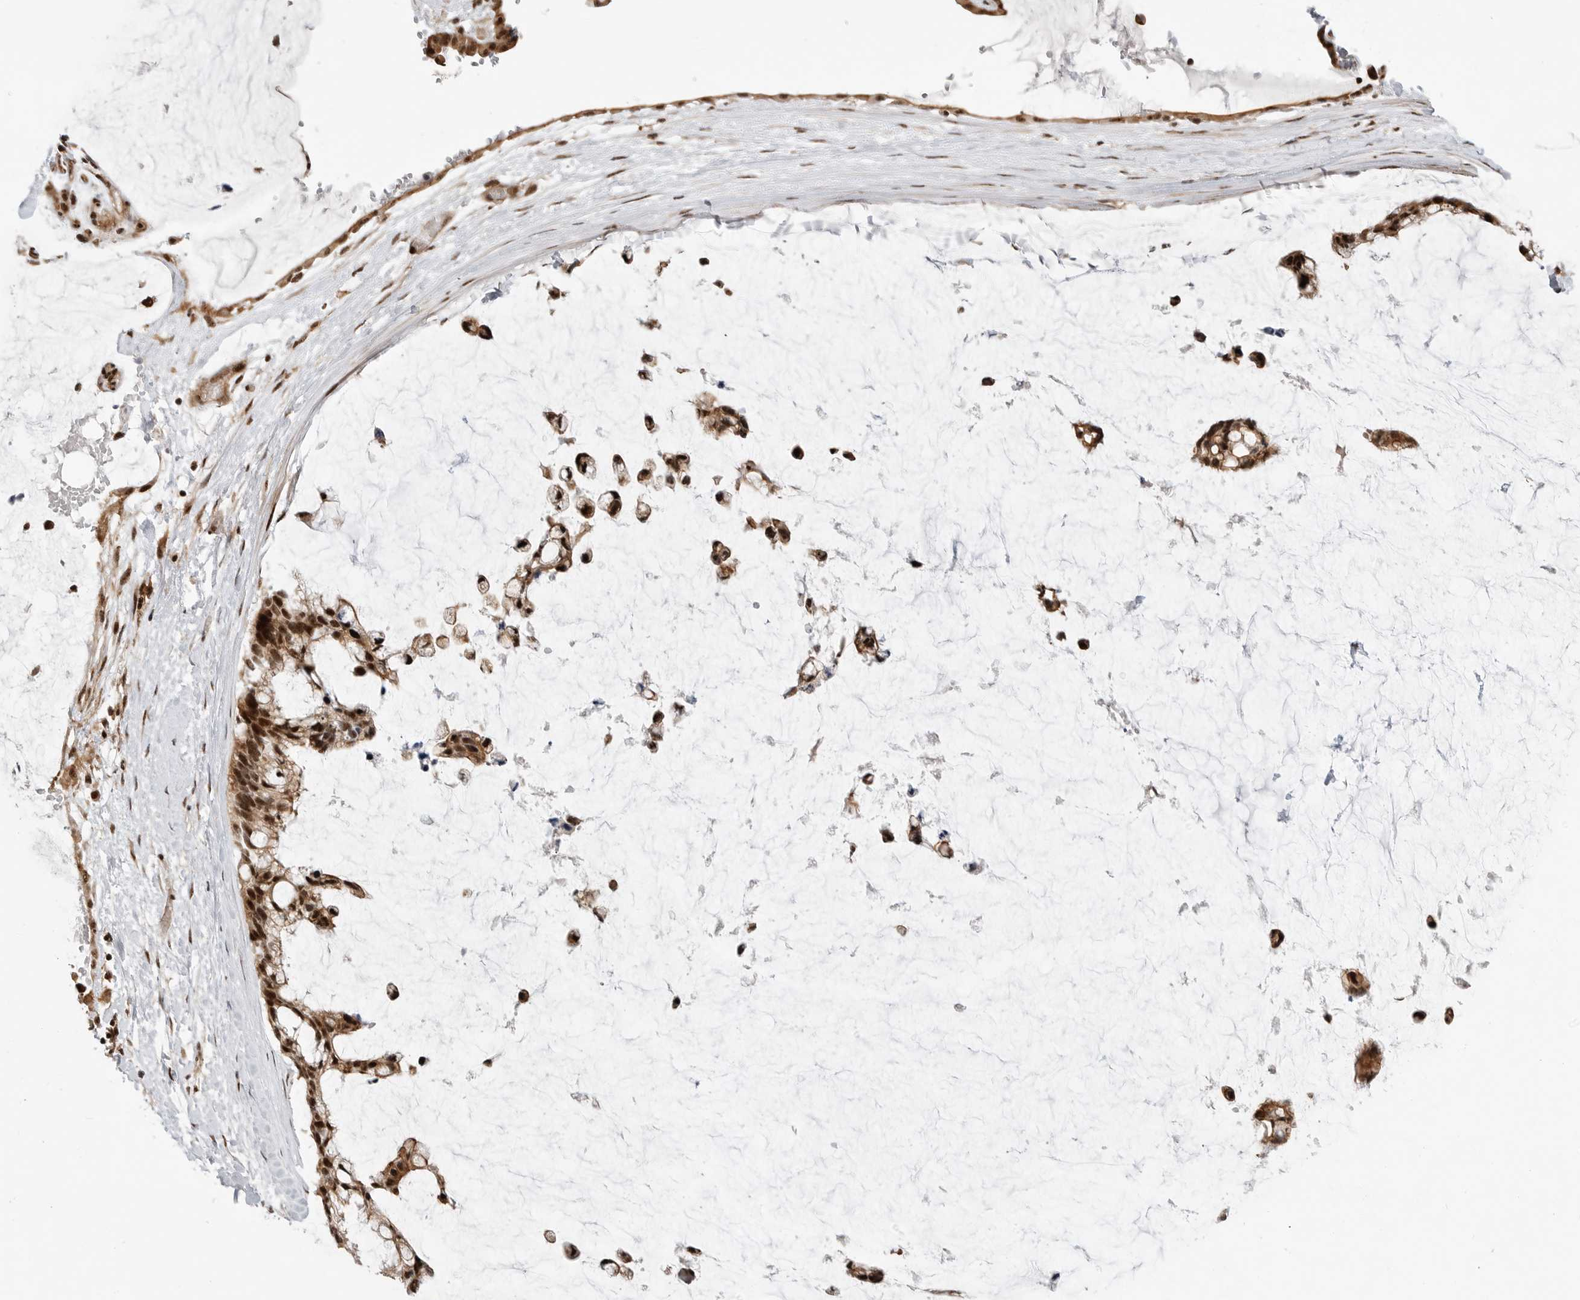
{"staining": {"intensity": "strong", "quantity": ">75%", "location": "cytoplasmic/membranous,nuclear"}, "tissue": "ovarian cancer", "cell_type": "Tumor cells", "image_type": "cancer", "snomed": [{"axis": "morphology", "description": "Cystadenocarcinoma, mucinous, NOS"}, {"axis": "topography", "description": "Ovary"}], "caption": "A histopathology image of human ovarian mucinous cystadenocarcinoma stained for a protein reveals strong cytoplasmic/membranous and nuclear brown staining in tumor cells.", "gene": "GPATCH2", "patient": {"sex": "female", "age": 39}}